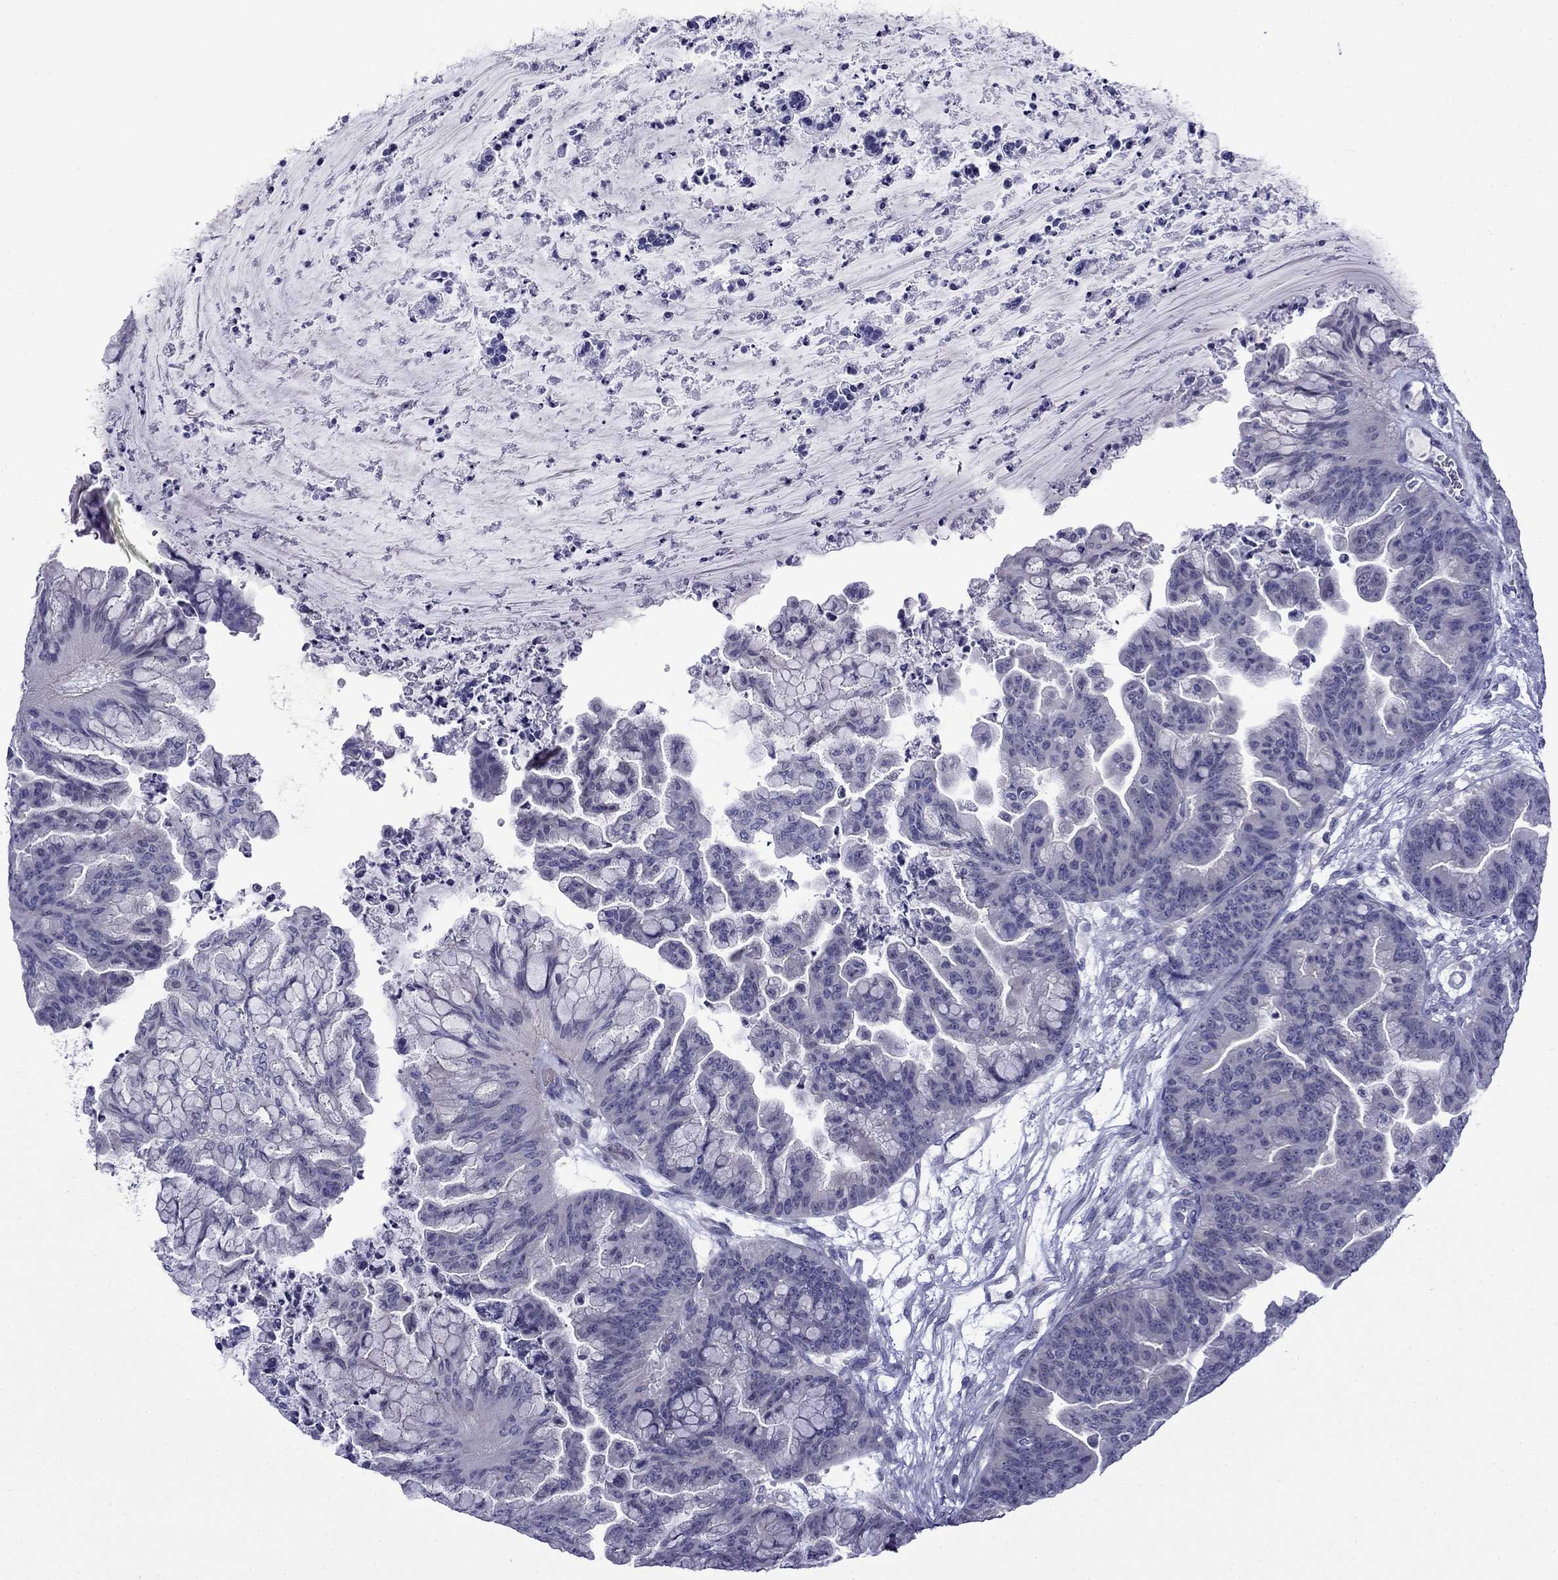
{"staining": {"intensity": "negative", "quantity": "none", "location": "none"}, "tissue": "ovarian cancer", "cell_type": "Tumor cells", "image_type": "cancer", "snomed": [{"axis": "morphology", "description": "Cystadenocarcinoma, mucinous, NOS"}, {"axis": "topography", "description": "Ovary"}], "caption": "A high-resolution histopathology image shows IHC staining of ovarian cancer, which displays no significant expression in tumor cells.", "gene": "PRR18", "patient": {"sex": "female", "age": 67}}